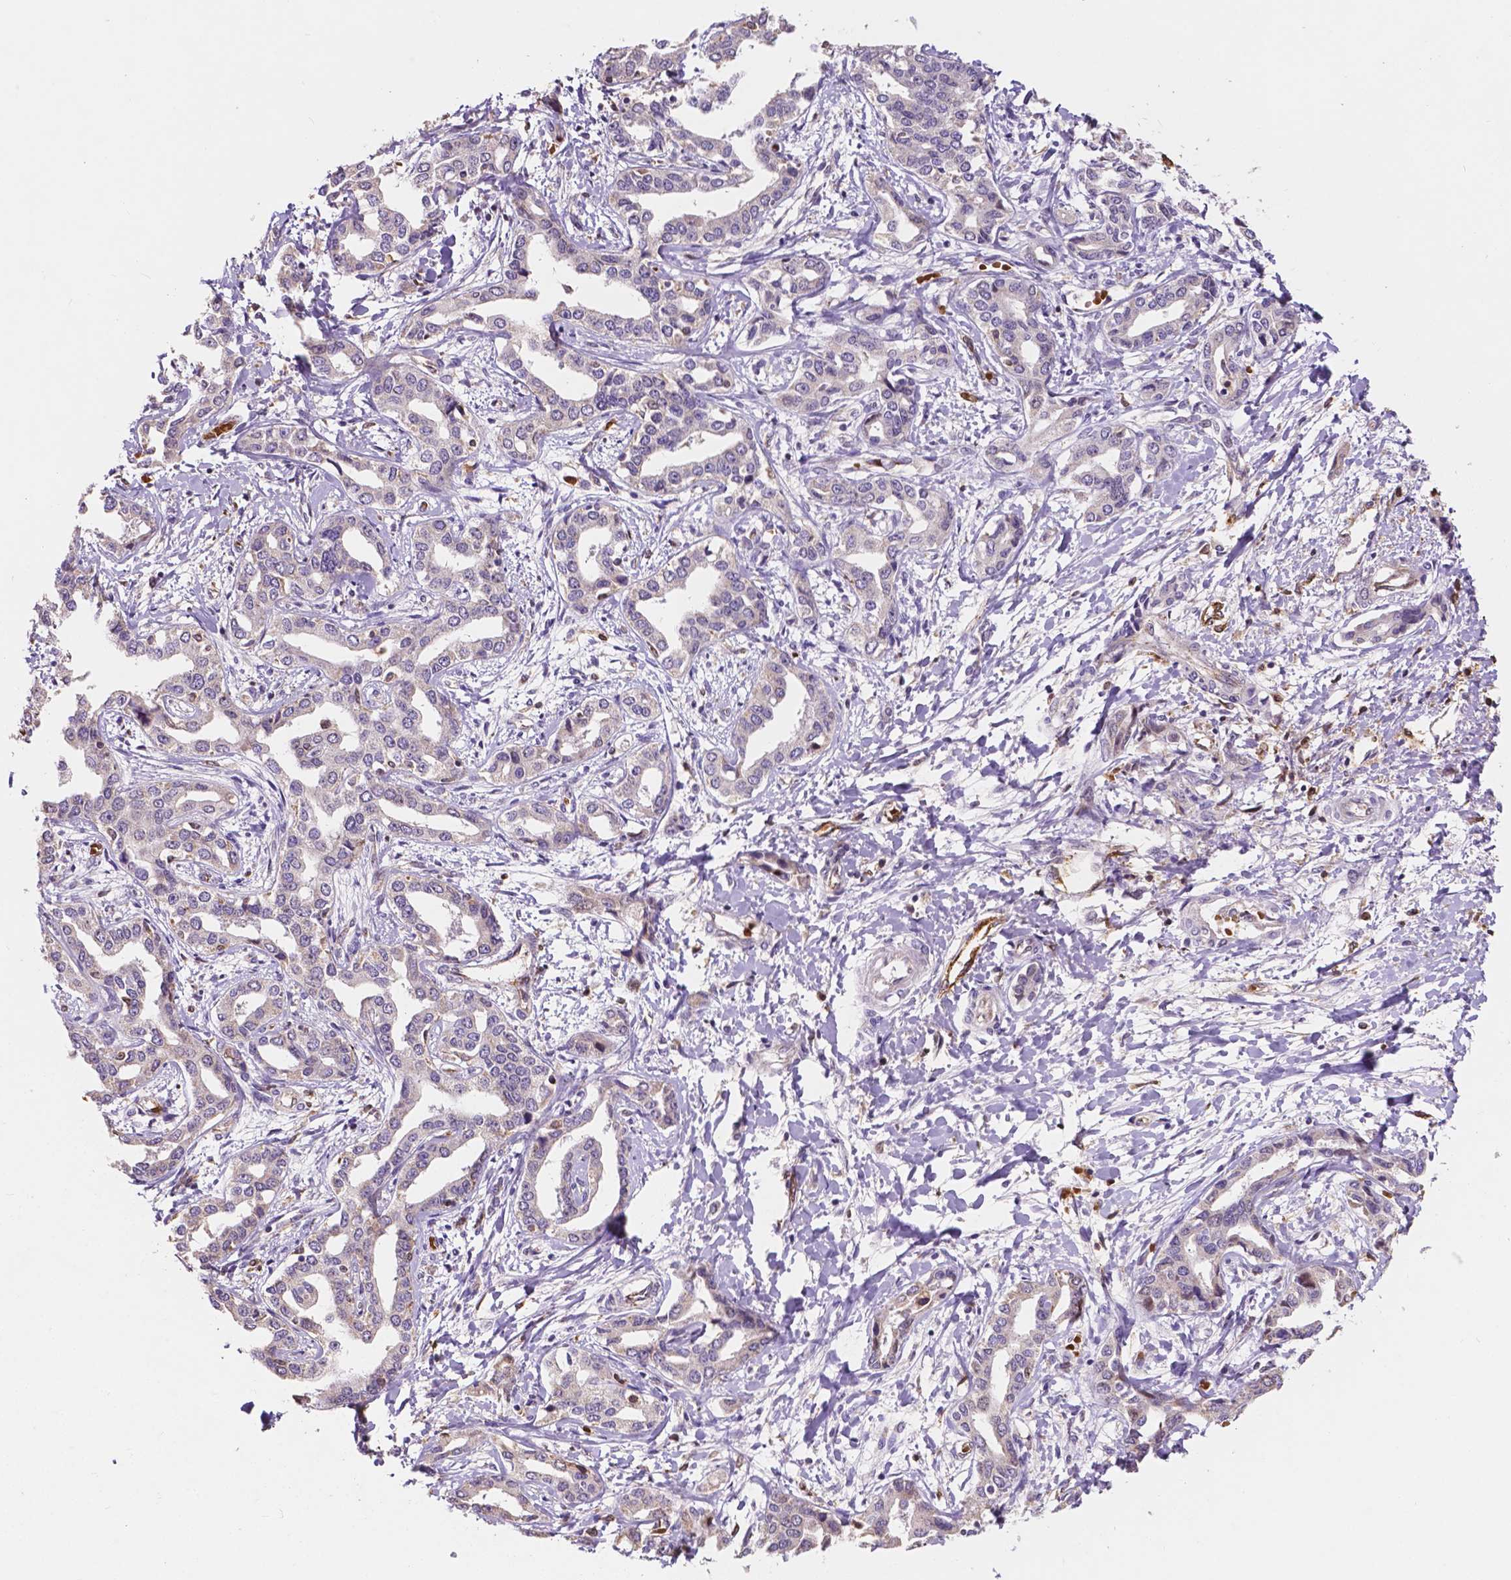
{"staining": {"intensity": "negative", "quantity": "none", "location": "none"}, "tissue": "liver cancer", "cell_type": "Tumor cells", "image_type": "cancer", "snomed": [{"axis": "morphology", "description": "Cholangiocarcinoma"}, {"axis": "topography", "description": "Liver"}], "caption": "IHC micrograph of neoplastic tissue: liver cancer stained with DAB displays no significant protein positivity in tumor cells.", "gene": "SLC22A4", "patient": {"sex": "male", "age": 59}}